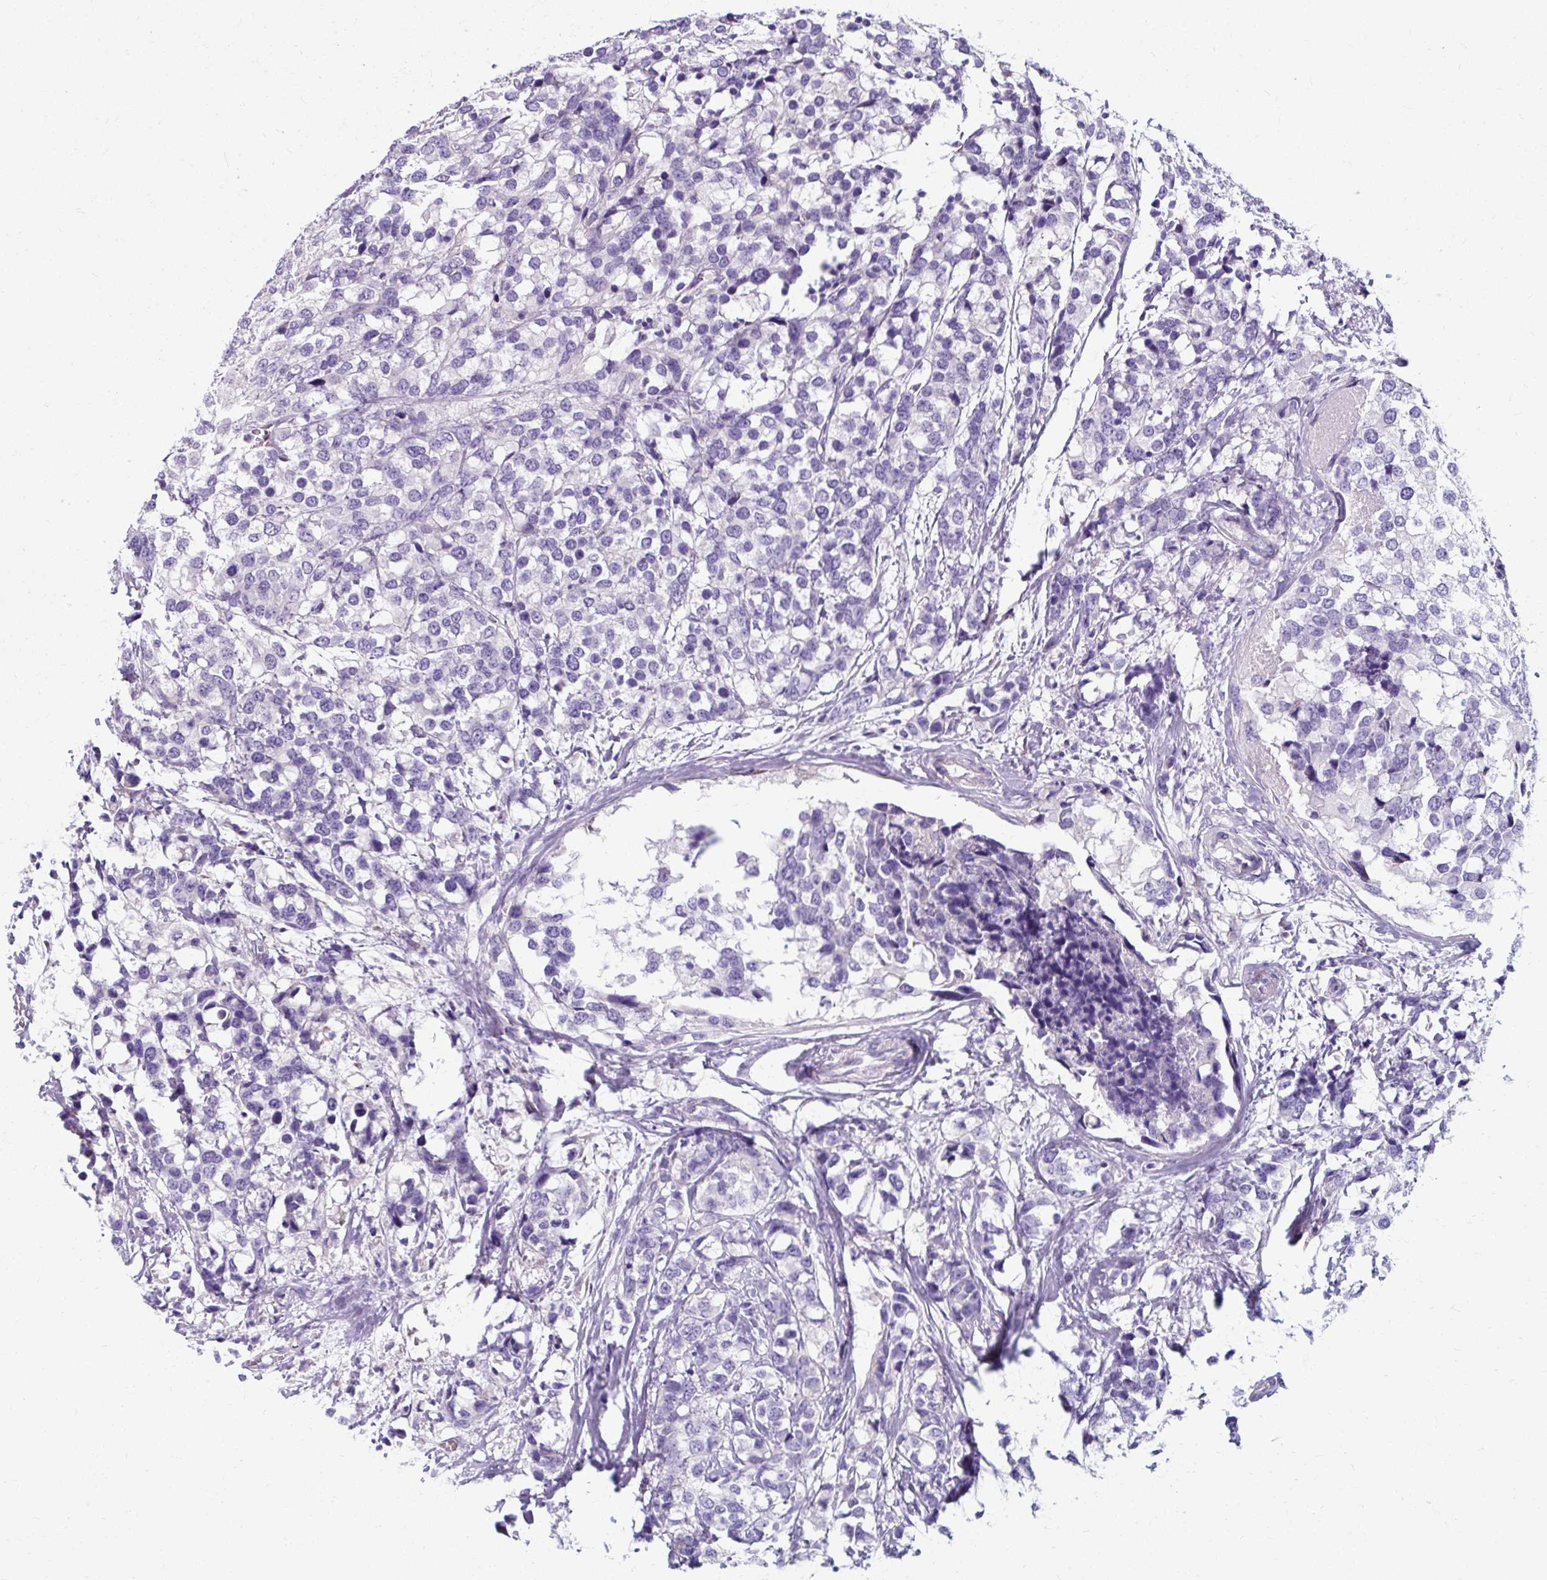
{"staining": {"intensity": "negative", "quantity": "none", "location": "none"}, "tissue": "breast cancer", "cell_type": "Tumor cells", "image_type": "cancer", "snomed": [{"axis": "morphology", "description": "Lobular carcinoma"}, {"axis": "topography", "description": "Breast"}], "caption": "Immunohistochemistry (IHC) photomicrograph of neoplastic tissue: breast lobular carcinoma stained with DAB (3,3'-diaminobenzidine) demonstrates no significant protein staining in tumor cells.", "gene": "ZNF555", "patient": {"sex": "female", "age": 59}}